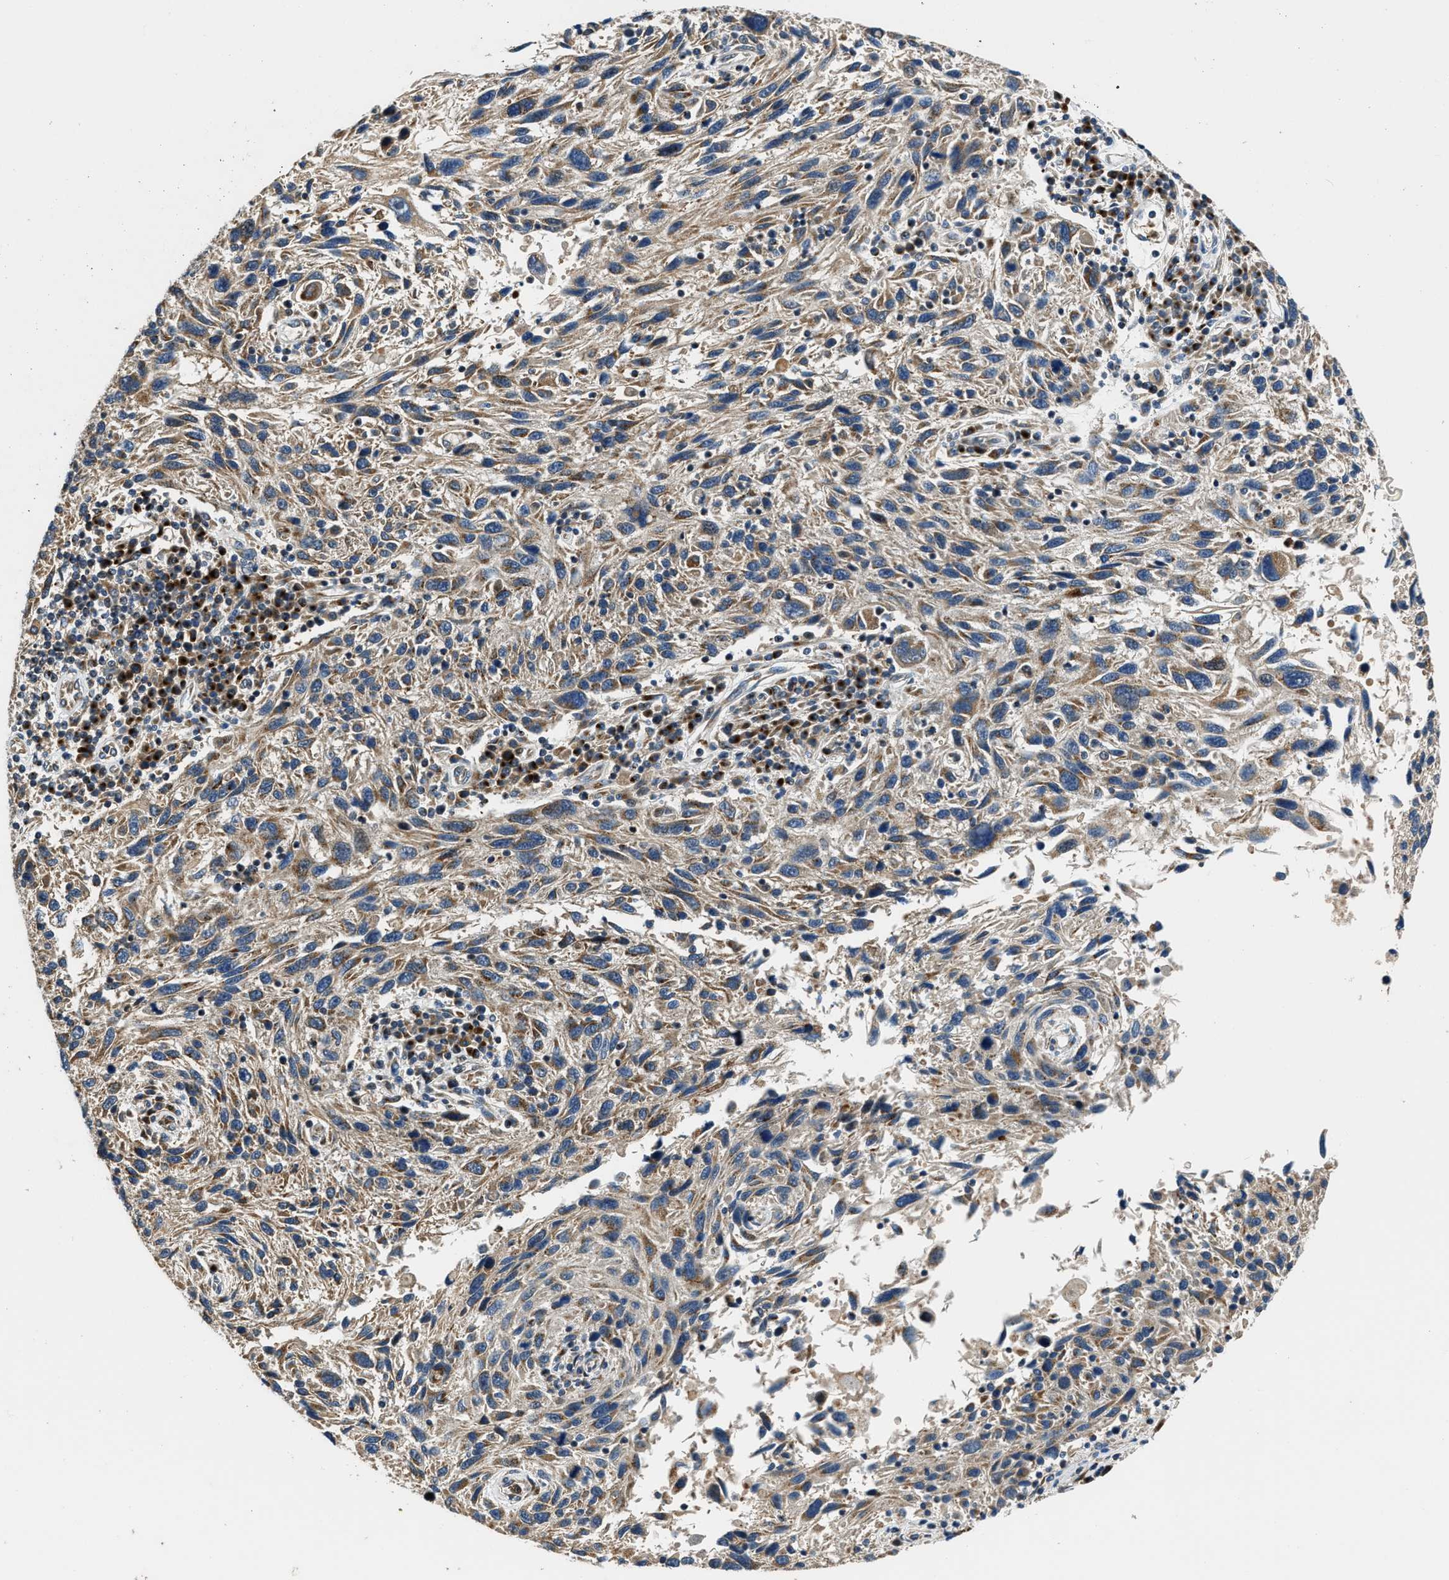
{"staining": {"intensity": "moderate", "quantity": ">75%", "location": "cytoplasmic/membranous"}, "tissue": "melanoma", "cell_type": "Tumor cells", "image_type": "cancer", "snomed": [{"axis": "morphology", "description": "Malignant melanoma, NOS"}, {"axis": "topography", "description": "Skin"}], "caption": "Approximately >75% of tumor cells in human melanoma demonstrate moderate cytoplasmic/membranous protein positivity as visualized by brown immunohistochemical staining.", "gene": "FUT8", "patient": {"sex": "male", "age": 53}}